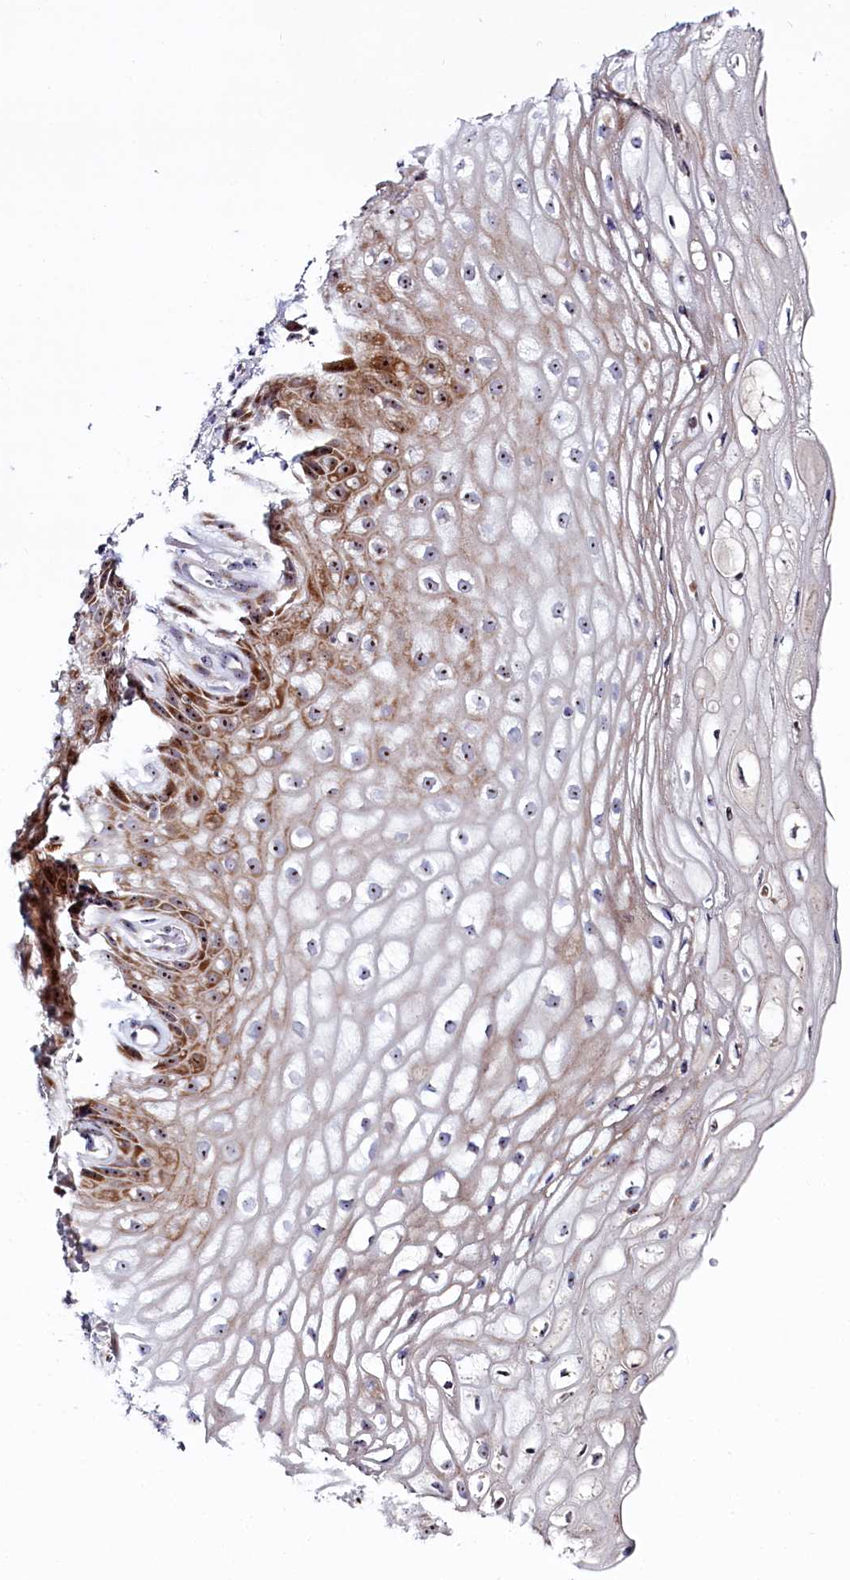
{"staining": {"intensity": "moderate", "quantity": "25%-75%", "location": "cytoplasmic/membranous,nuclear"}, "tissue": "vagina", "cell_type": "Squamous epithelial cells", "image_type": "normal", "snomed": [{"axis": "morphology", "description": "Normal tissue, NOS"}, {"axis": "topography", "description": "Vagina"}], "caption": "Vagina stained with IHC exhibits moderate cytoplasmic/membranous,nuclear staining in approximately 25%-75% of squamous epithelial cells.", "gene": "TCOF1", "patient": {"sex": "female", "age": 60}}